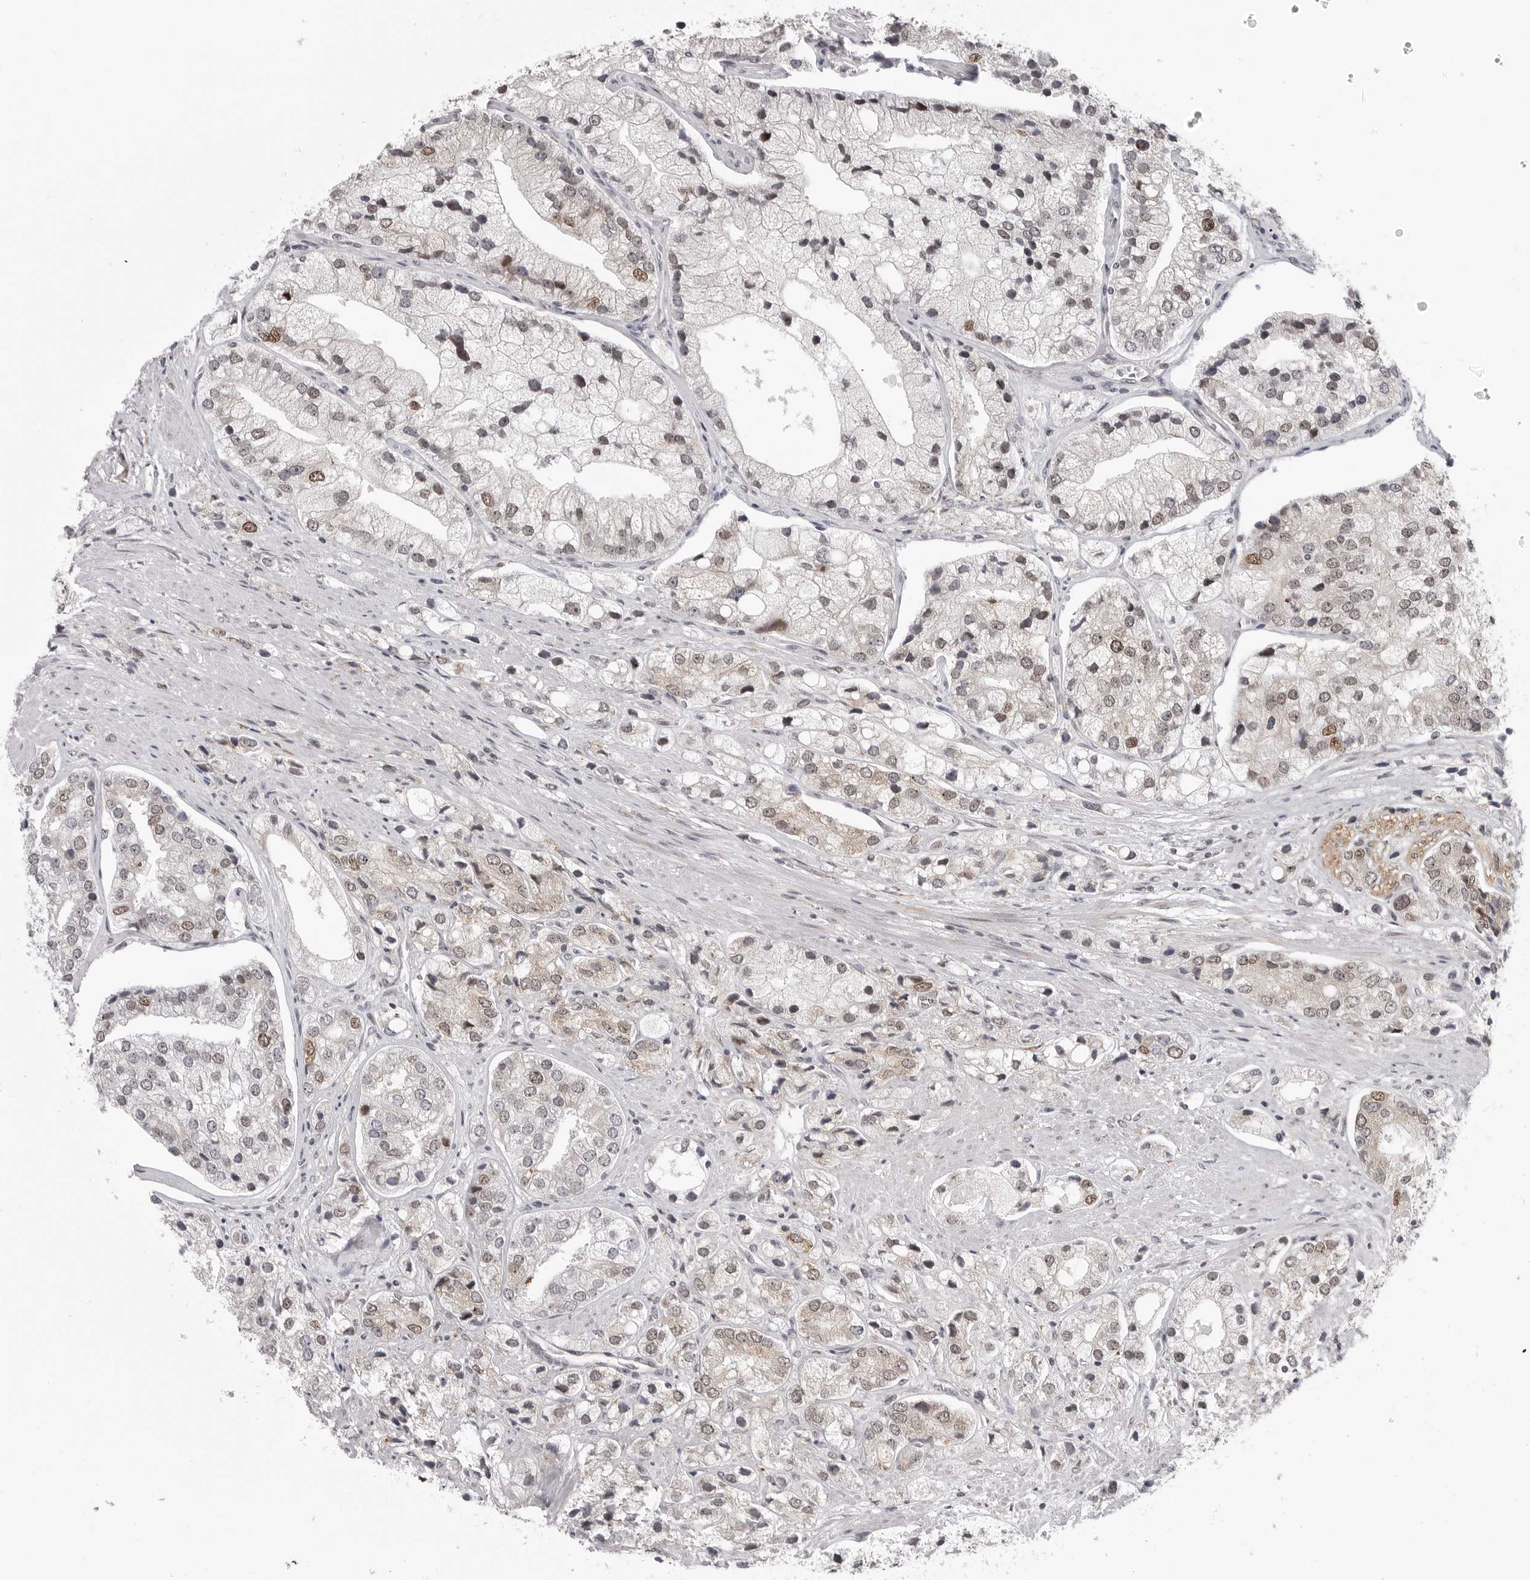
{"staining": {"intensity": "weak", "quantity": "<25%", "location": "nuclear"}, "tissue": "prostate cancer", "cell_type": "Tumor cells", "image_type": "cancer", "snomed": [{"axis": "morphology", "description": "Adenocarcinoma, High grade"}, {"axis": "topography", "description": "Prostate"}], "caption": "Tumor cells are negative for brown protein staining in adenocarcinoma (high-grade) (prostate). (DAB (3,3'-diaminobenzidine) immunohistochemistry, high magnification).", "gene": "PRDM10", "patient": {"sex": "male", "age": 50}}